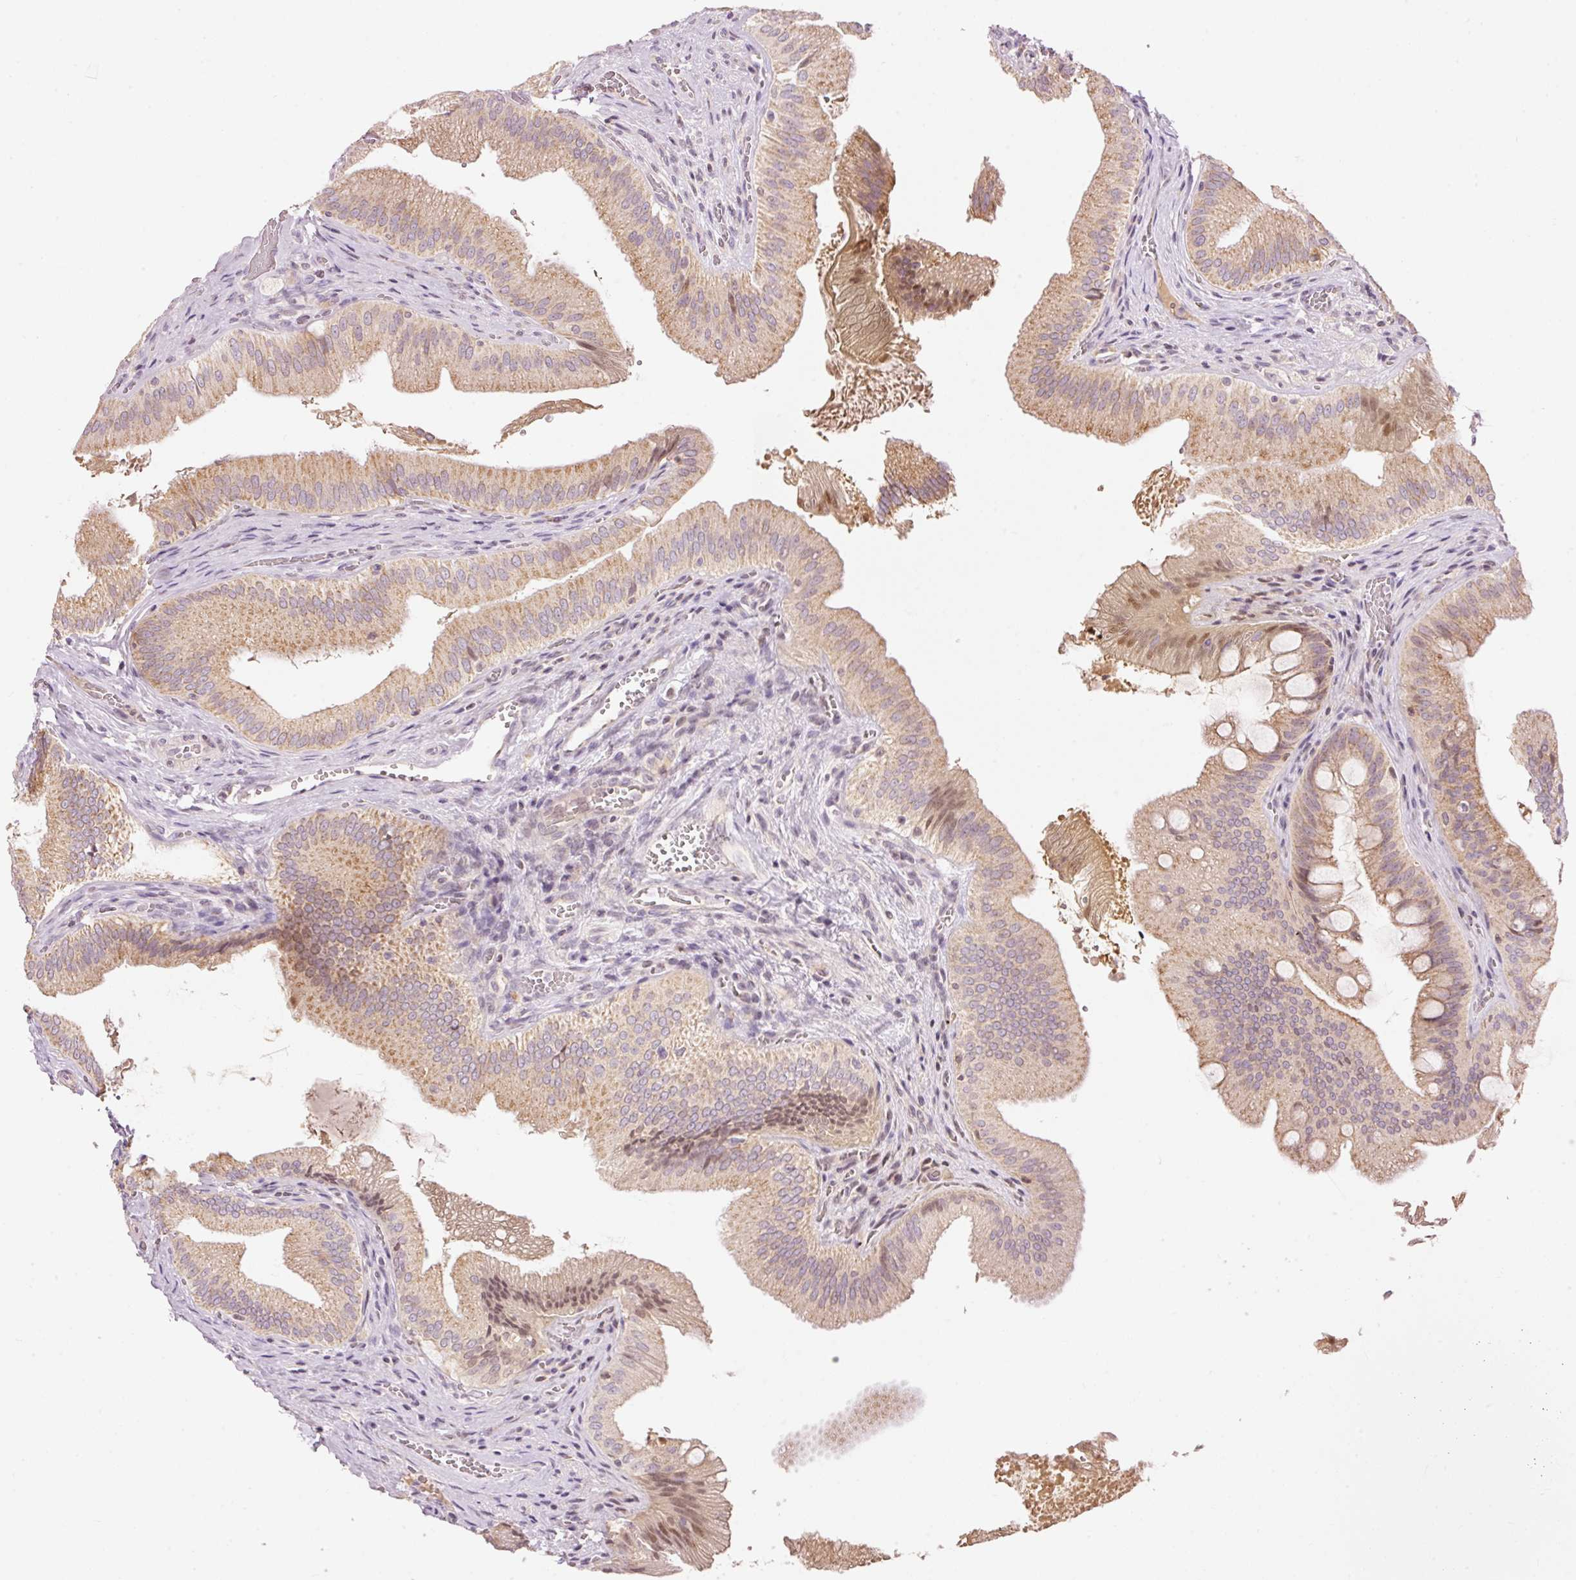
{"staining": {"intensity": "moderate", "quantity": ">75%", "location": "cytoplasmic/membranous"}, "tissue": "gallbladder", "cell_type": "Glandular cells", "image_type": "normal", "snomed": [{"axis": "morphology", "description": "Normal tissue, NOS"}, {"axis": "topography", "description": "Gallbladder"}], "caption": "Immunohistochemical staining of unremarkable human gallbladder exhibits >75% levels of moderate cytoplasmic/membranous protein positivity in approximately >75% of glandular cells.", "gene": "ABHD11", "patient": {"sex": "male", "age": 17}}